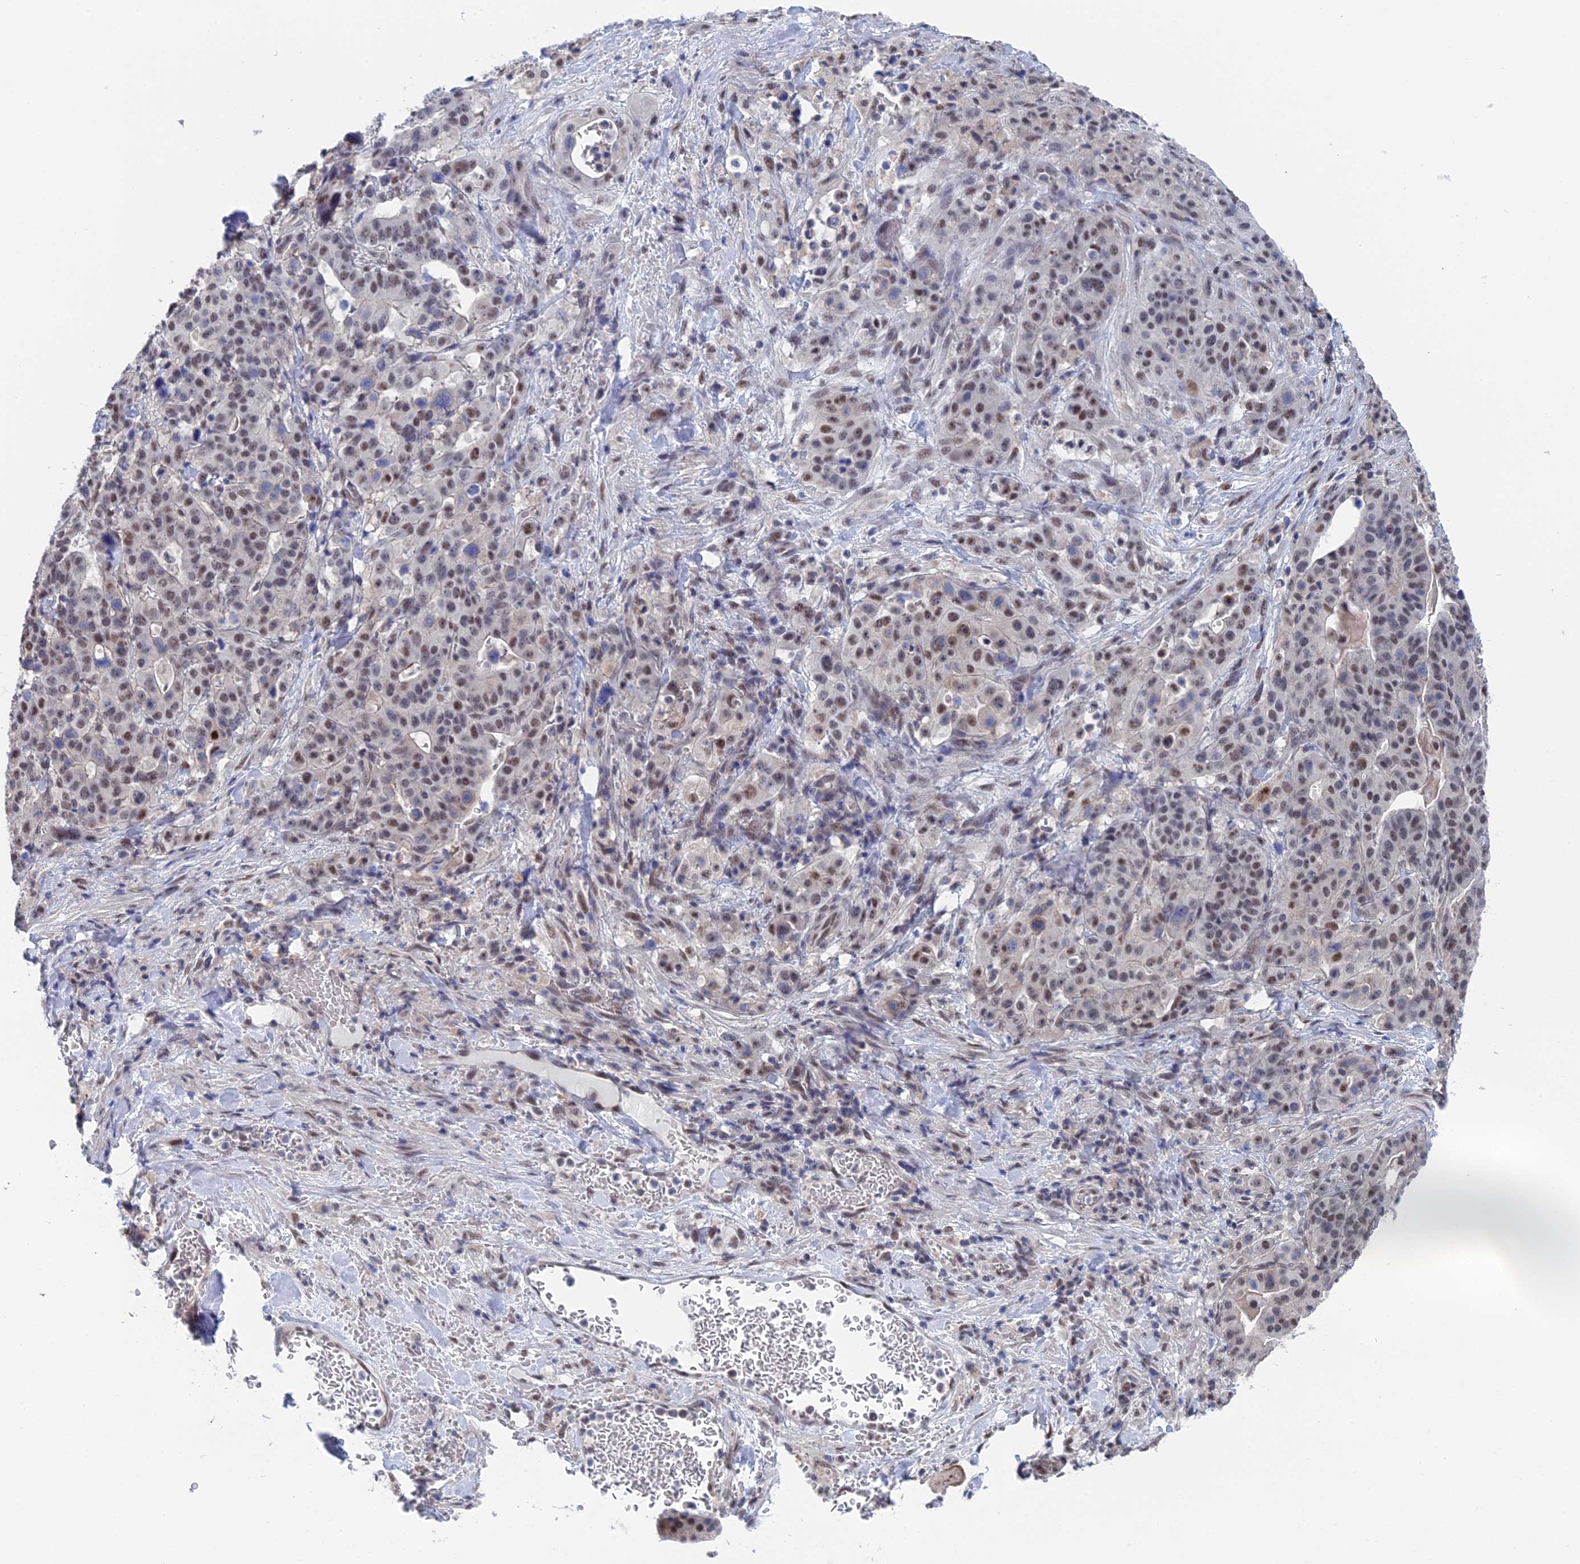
{"staining": {"intensity": "moderate", "quantity": "25%-75%", "location": "nuclear"}, "tissue": "stomach cancer", "cell_type": "Tumor cells", "image_type": "cancer", "snomed": [{"axis": "morphology", "description": "Adenocarcinoma, NOS"}, {"axis": "topography", "description": "Stomach"}], "caption": "IHC micrograph of stomach cancer (adenocarcinoma) stained for a protein (brown), which shows medium levels of moderate nuclear positivity in about 25%-75% of tumor cells.", "gene": "TSSC4", "patient": {"sex": "male", "age": 48}}